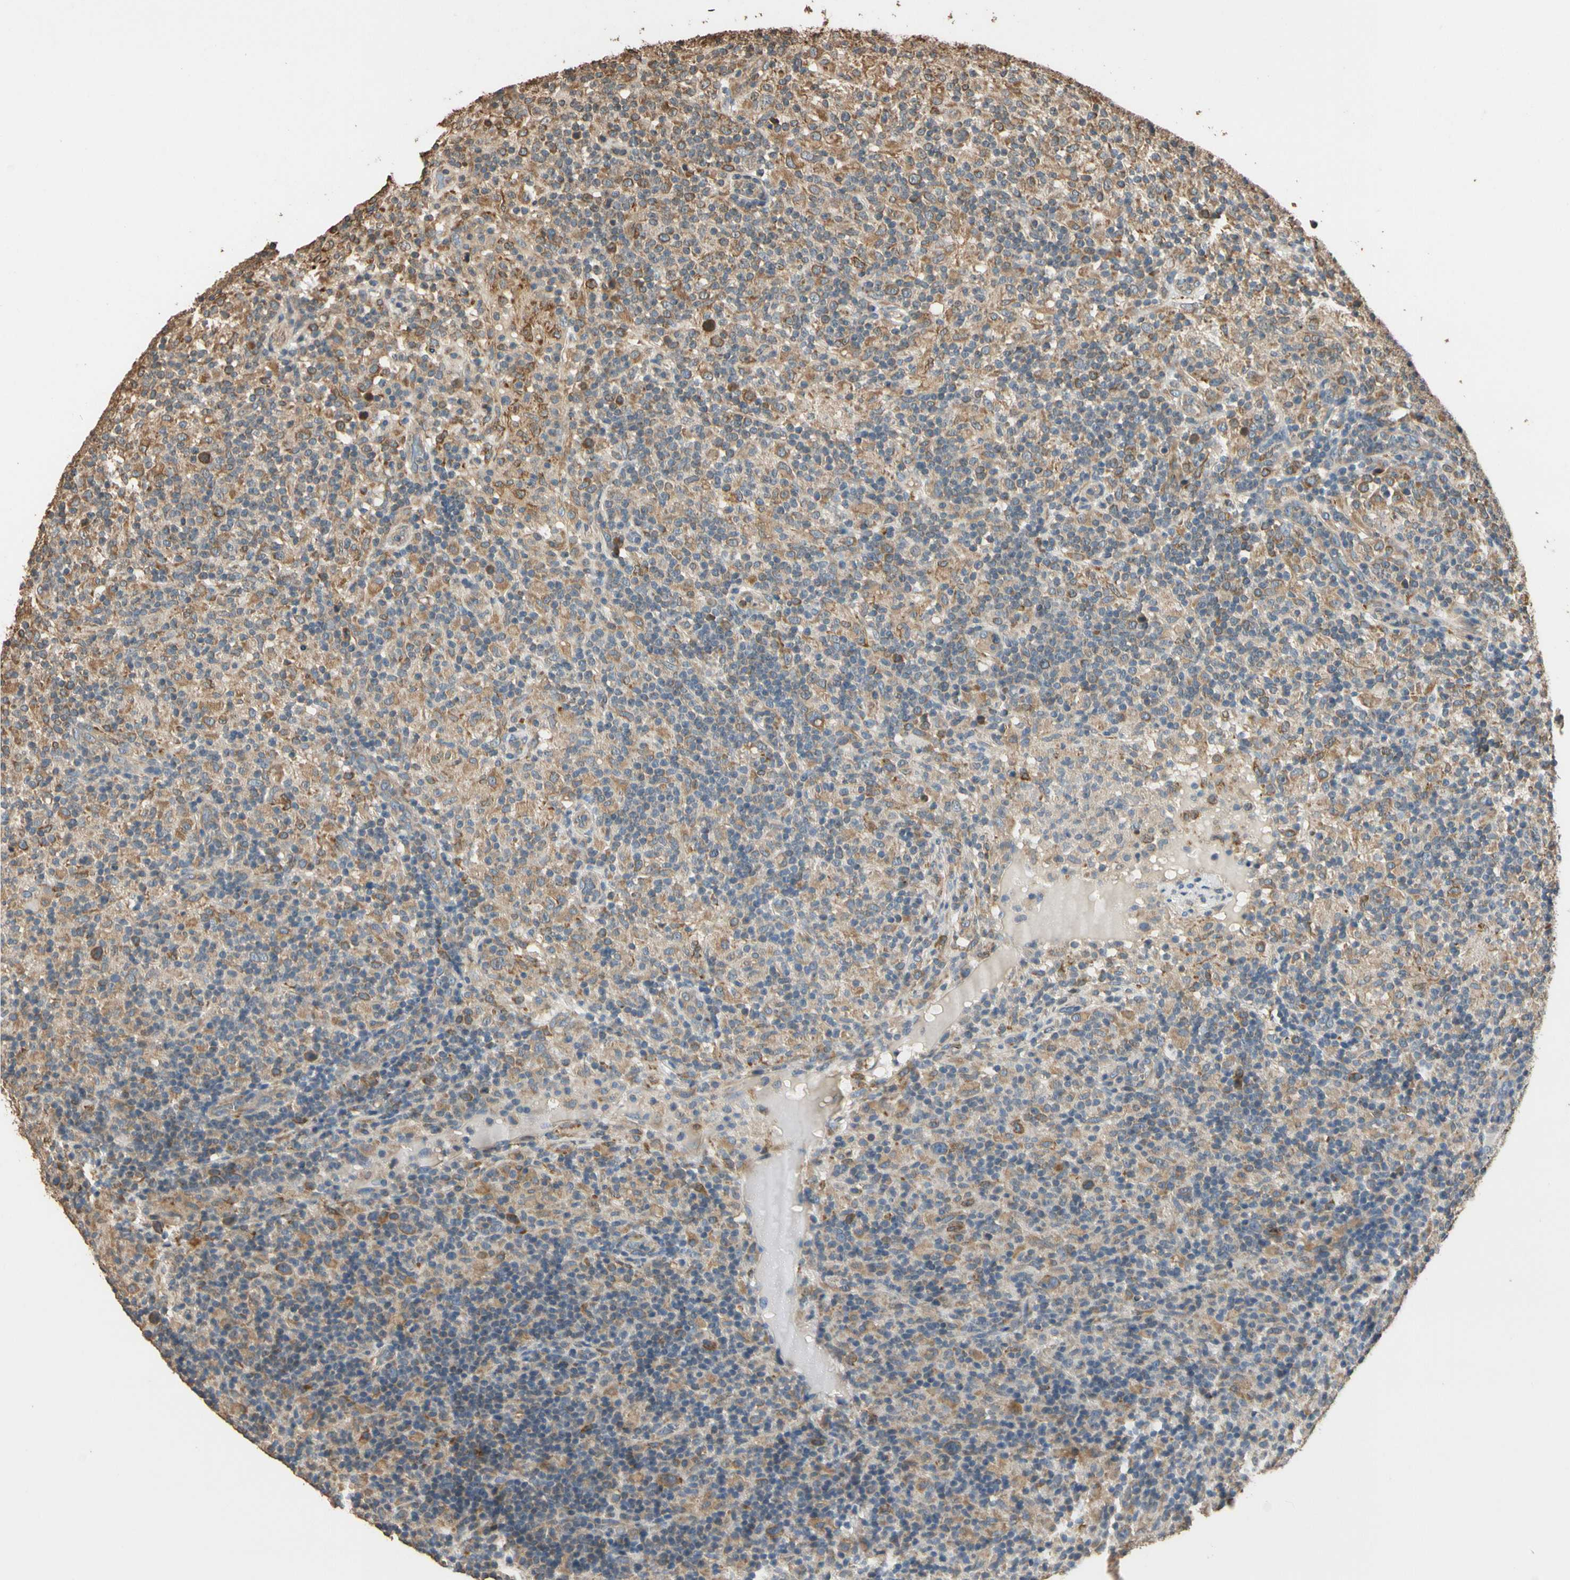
{"staining": {"intensity": "moderate", "quantity": ">75%", "location": "cytoplasmic/membranous"}, "tissue": "lymphoma", "cell_type": "Tumor cells", "image_type": "cancer", "snomed": [{"axis": "morphology", "description": "Hodgkin's disease, NOS"}, {"axis": "topography", "description": "Lymph node"}], "caption": "Immunohistochemical staining of human lymphoma demonstrates medium levels of moderate cytoplasmic/membranous protein staining in about >75% of tumor cells. Immunohistochemistry stains the protein in brown and the nuclei are stained blue.", "gene": "STX18", "patient": {"sex": "male", "age": 70}}